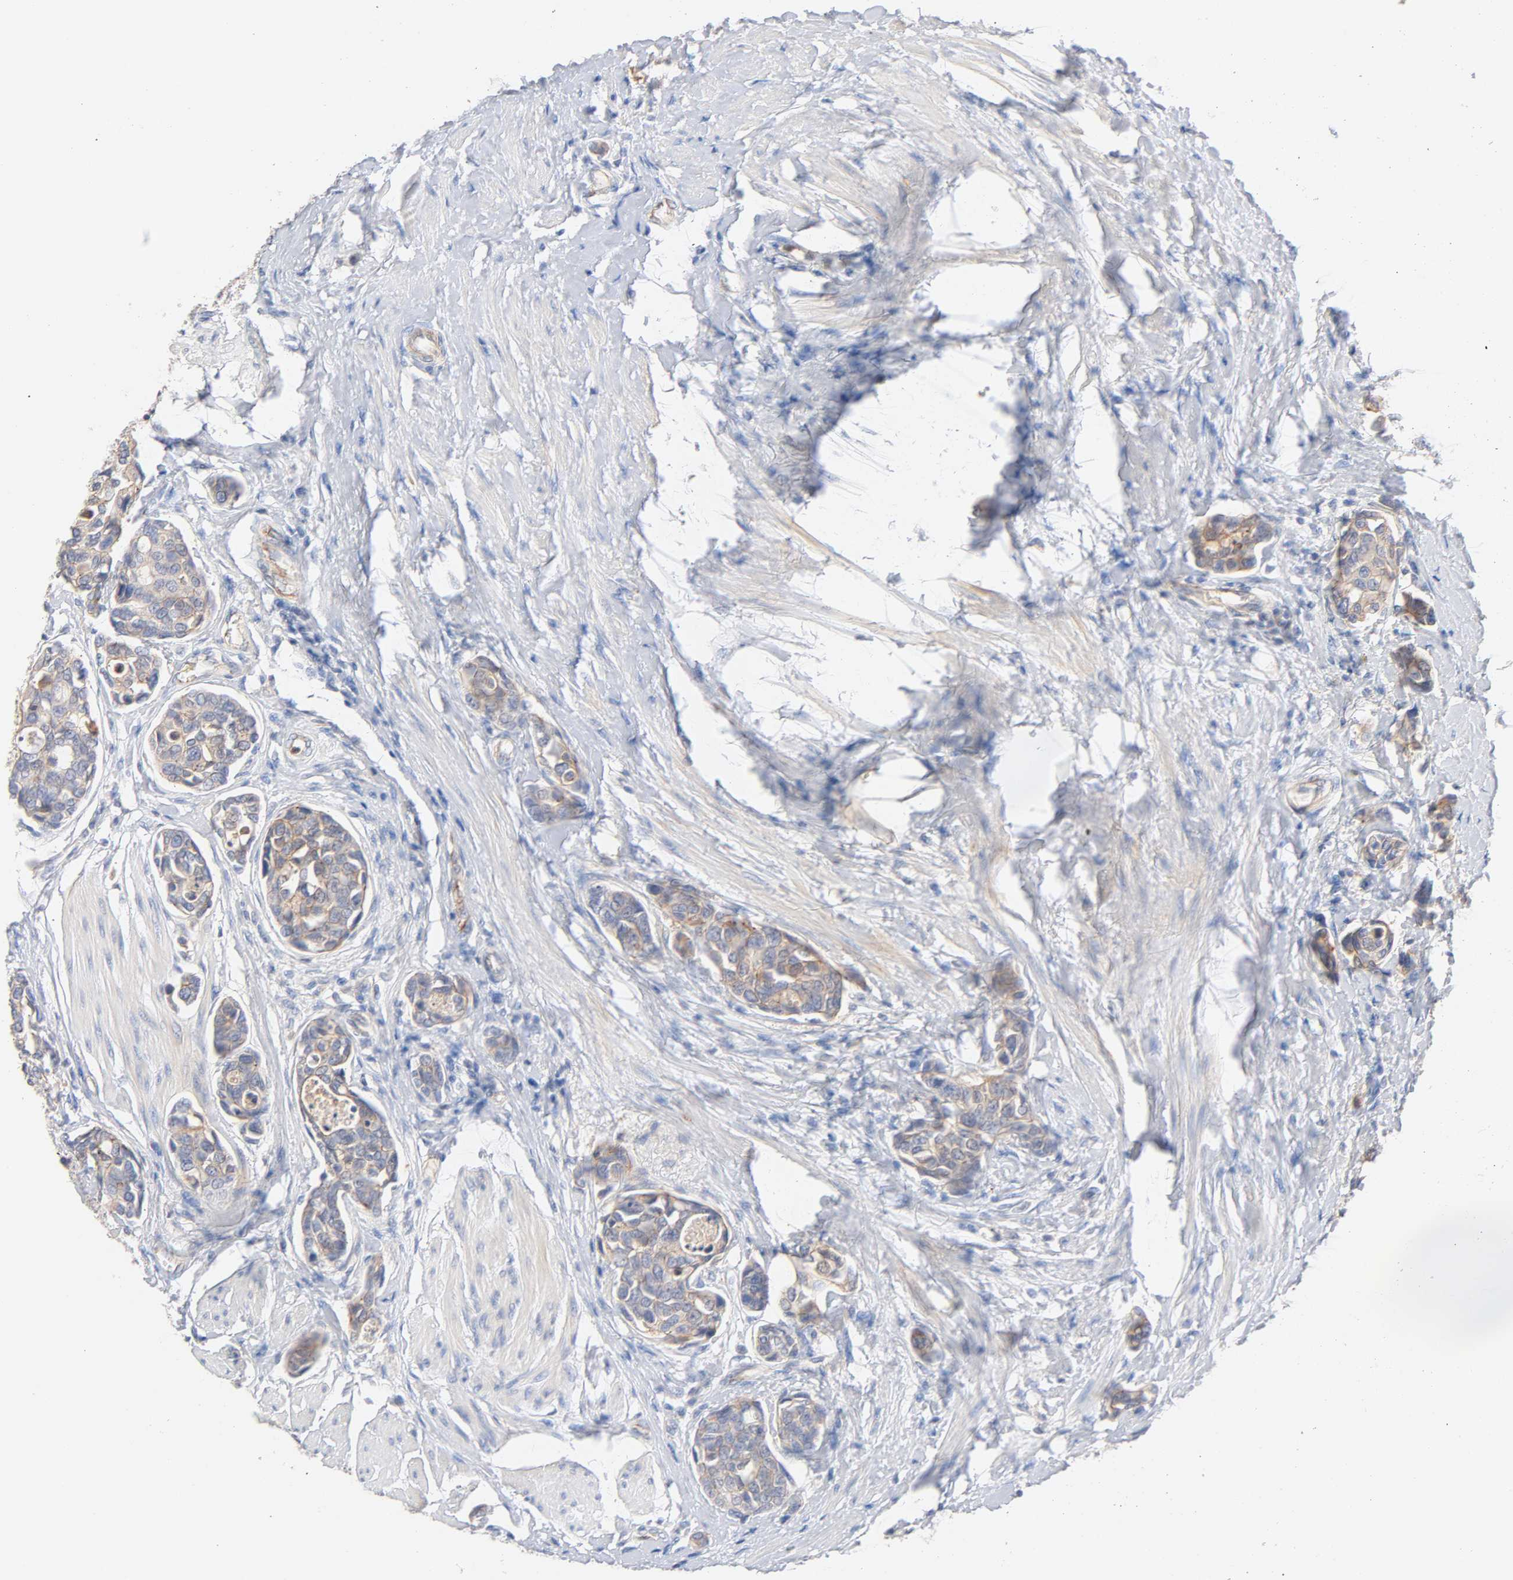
{"staining": {"intensity": "moderate", "quantity": ">75%", "location": "cytoplasmic/membranous"}, "tissue": "urothelial cancer", "cell_type": "Tumor cells", "image_type": "cancer", "snomed": [{"axis": "morphology", "description": "Urothelial carcinoma, High grade"}, {"axis": "topography", "description": "Urinary bladder"}], "caption": "Protein positivity by IHC demonstrates moderate cytoplasmic/membranous expression in approximately >75% of tumor cells in high-grade urothelial carcinoma. (Brightfield microscopy of DAB IHC at high magnification).", "gene": "STRN3", "patient": {"sex": "male", "age": 78}}